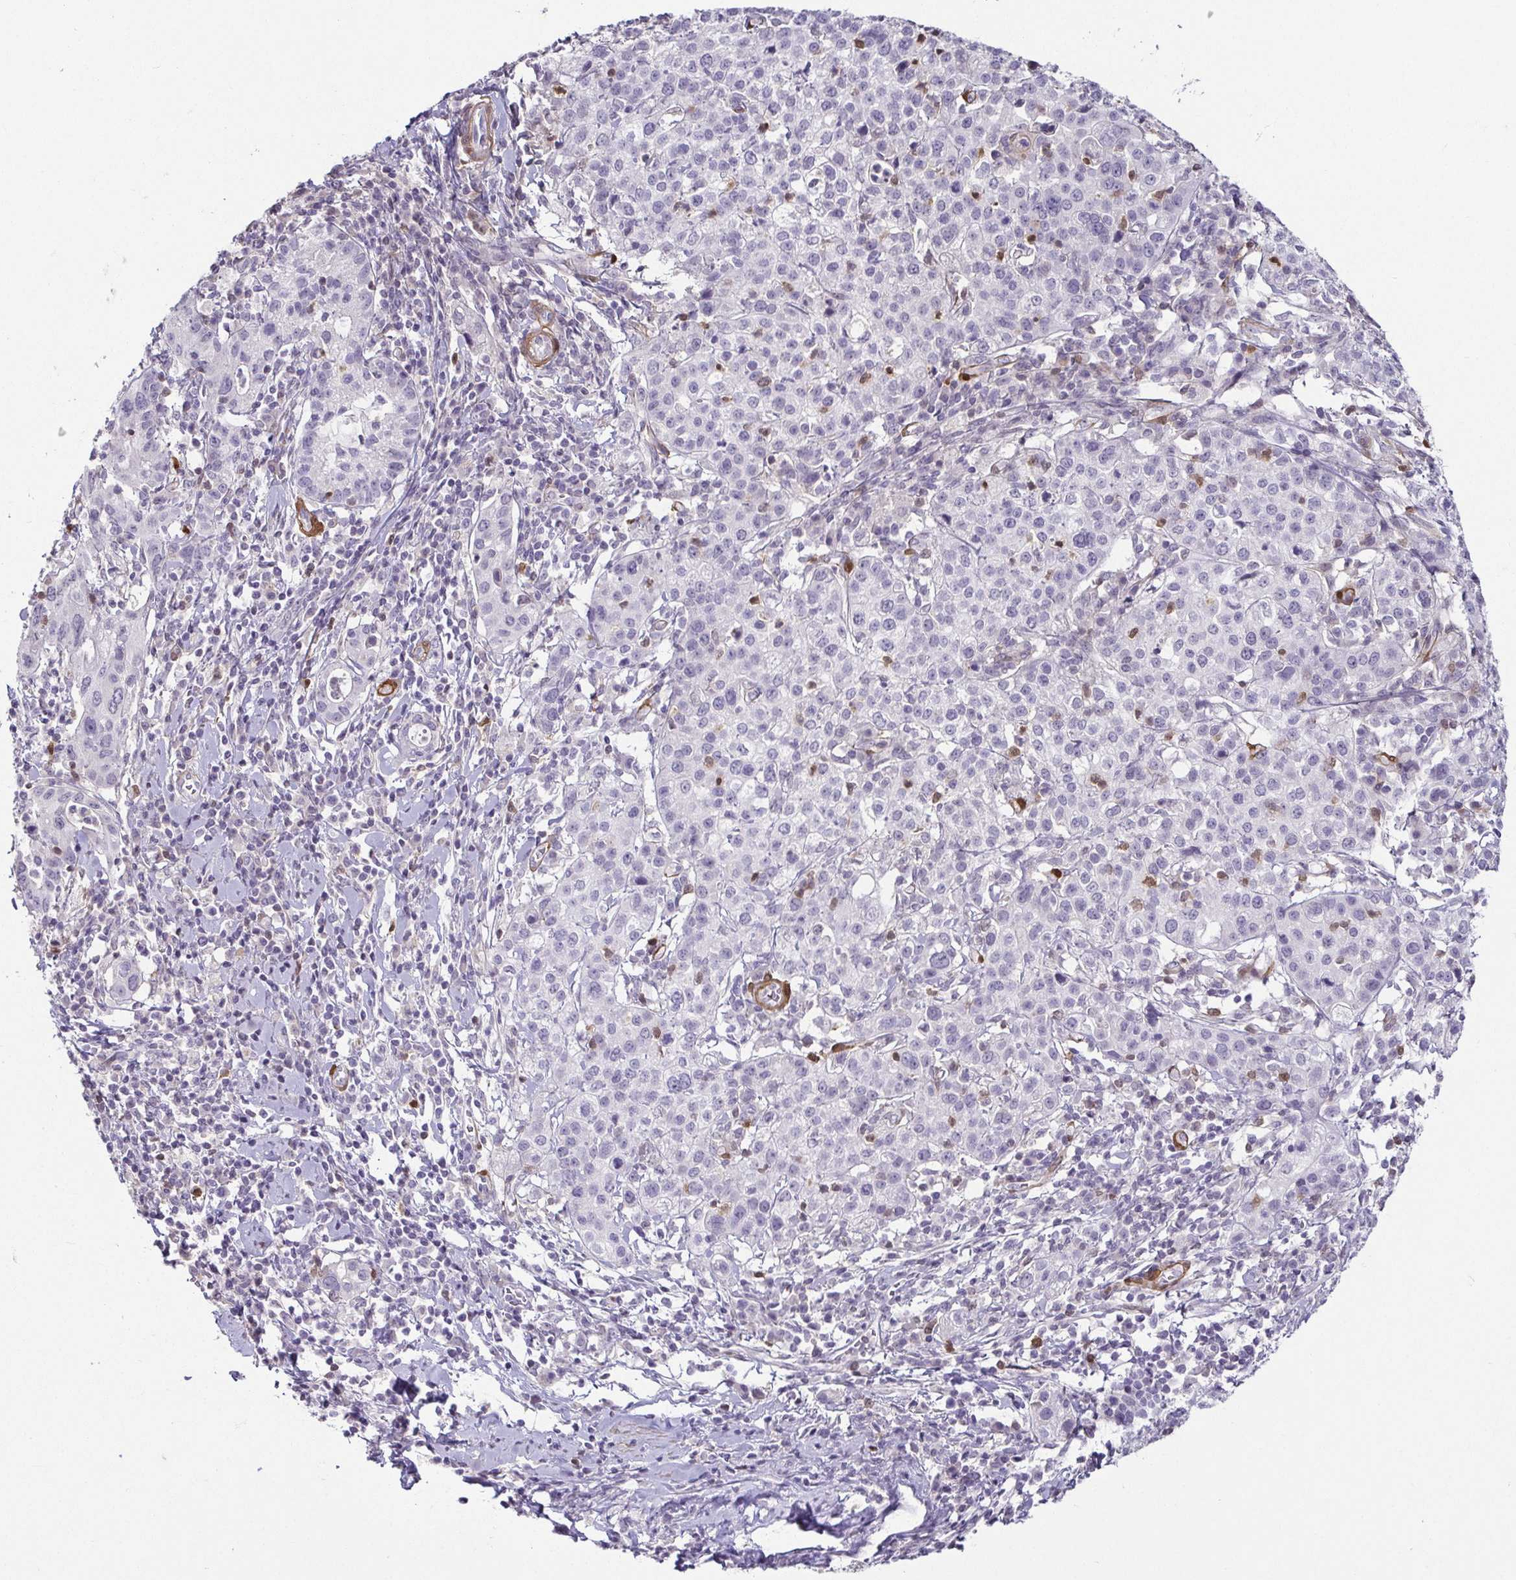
{"staining": {"intensity": "negative", "quantity": "none", "location": "none"}, "tissue": "cervical cancer", "cell_type": "Tumor cells", "image_type": "cancer", "snomed": [{"axis": "morphology", "description": "Normal tissue, NOS"}, {"axis": "morphology", "description": "Adenocarcinoma, NOS"}, {"axis": "topography", "description": "Cervix"}], "caption": "Tumor cells show no significant staining in cervical cancer (adenocarcinoma). (DAB (3,3'-diaminobenzidine) immunohistochemistry visualized using brightfield microscopy, high magnification).", "gene": "HOPX", "patient": {"sex": "female", "age": 44}}